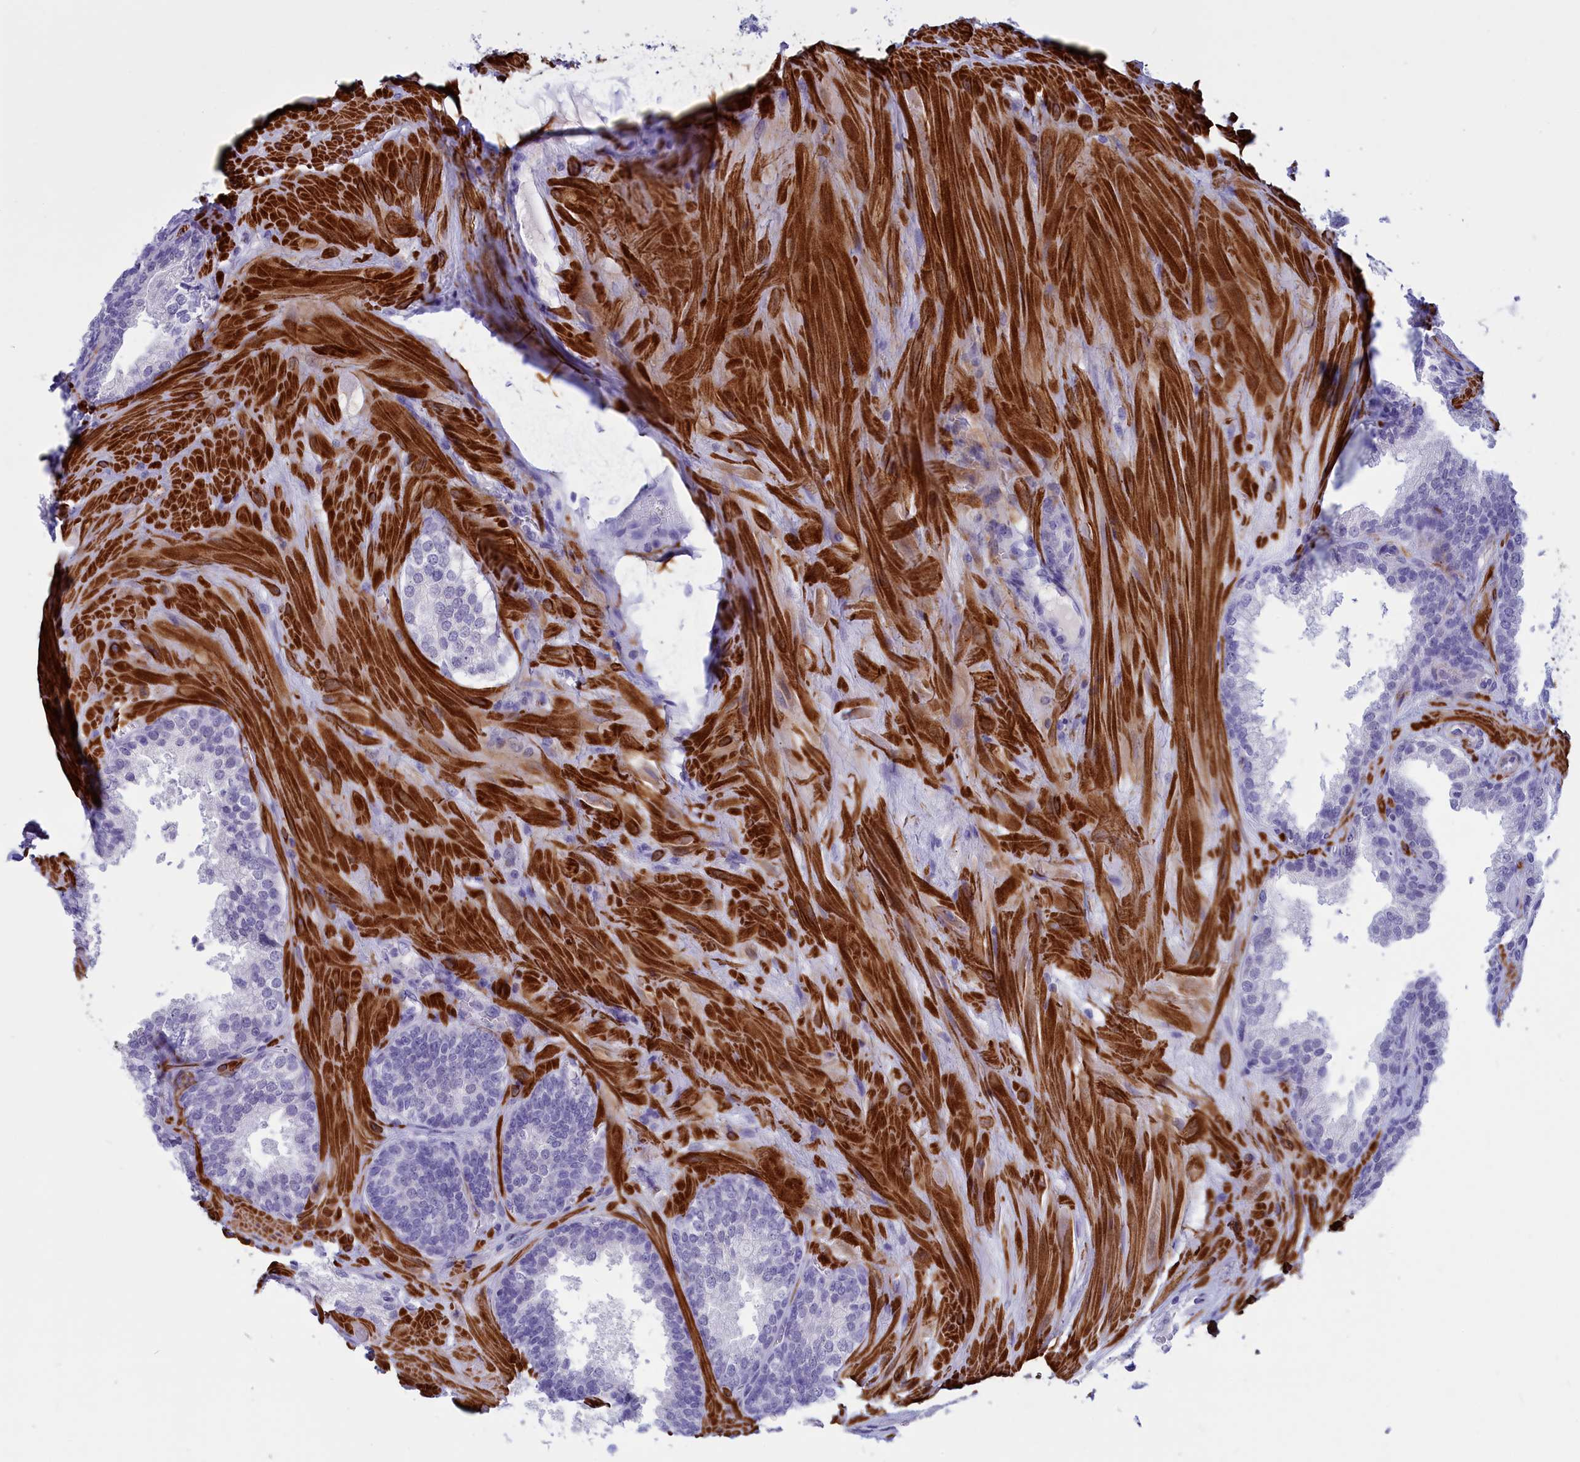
{"staining": {"intensity": "negative", "quantity": "none", "location": "none"}, "tissue": "prostate cancer", "cell_type": "Tumor cells", "image_type": "cancer", "snomed": [{"axis": "morphology", "description": "Adenocarcinoma, High grade"}, {"axis": "topography", "description": "Prostate"}], "caption": "Protein analysis of prostate cancer (high-grade adenocarcinoma) demonstrates no significant expression in tumor cells.", "gene": "GAPDHS", "patient": {"sex": "male", "age": 63}}